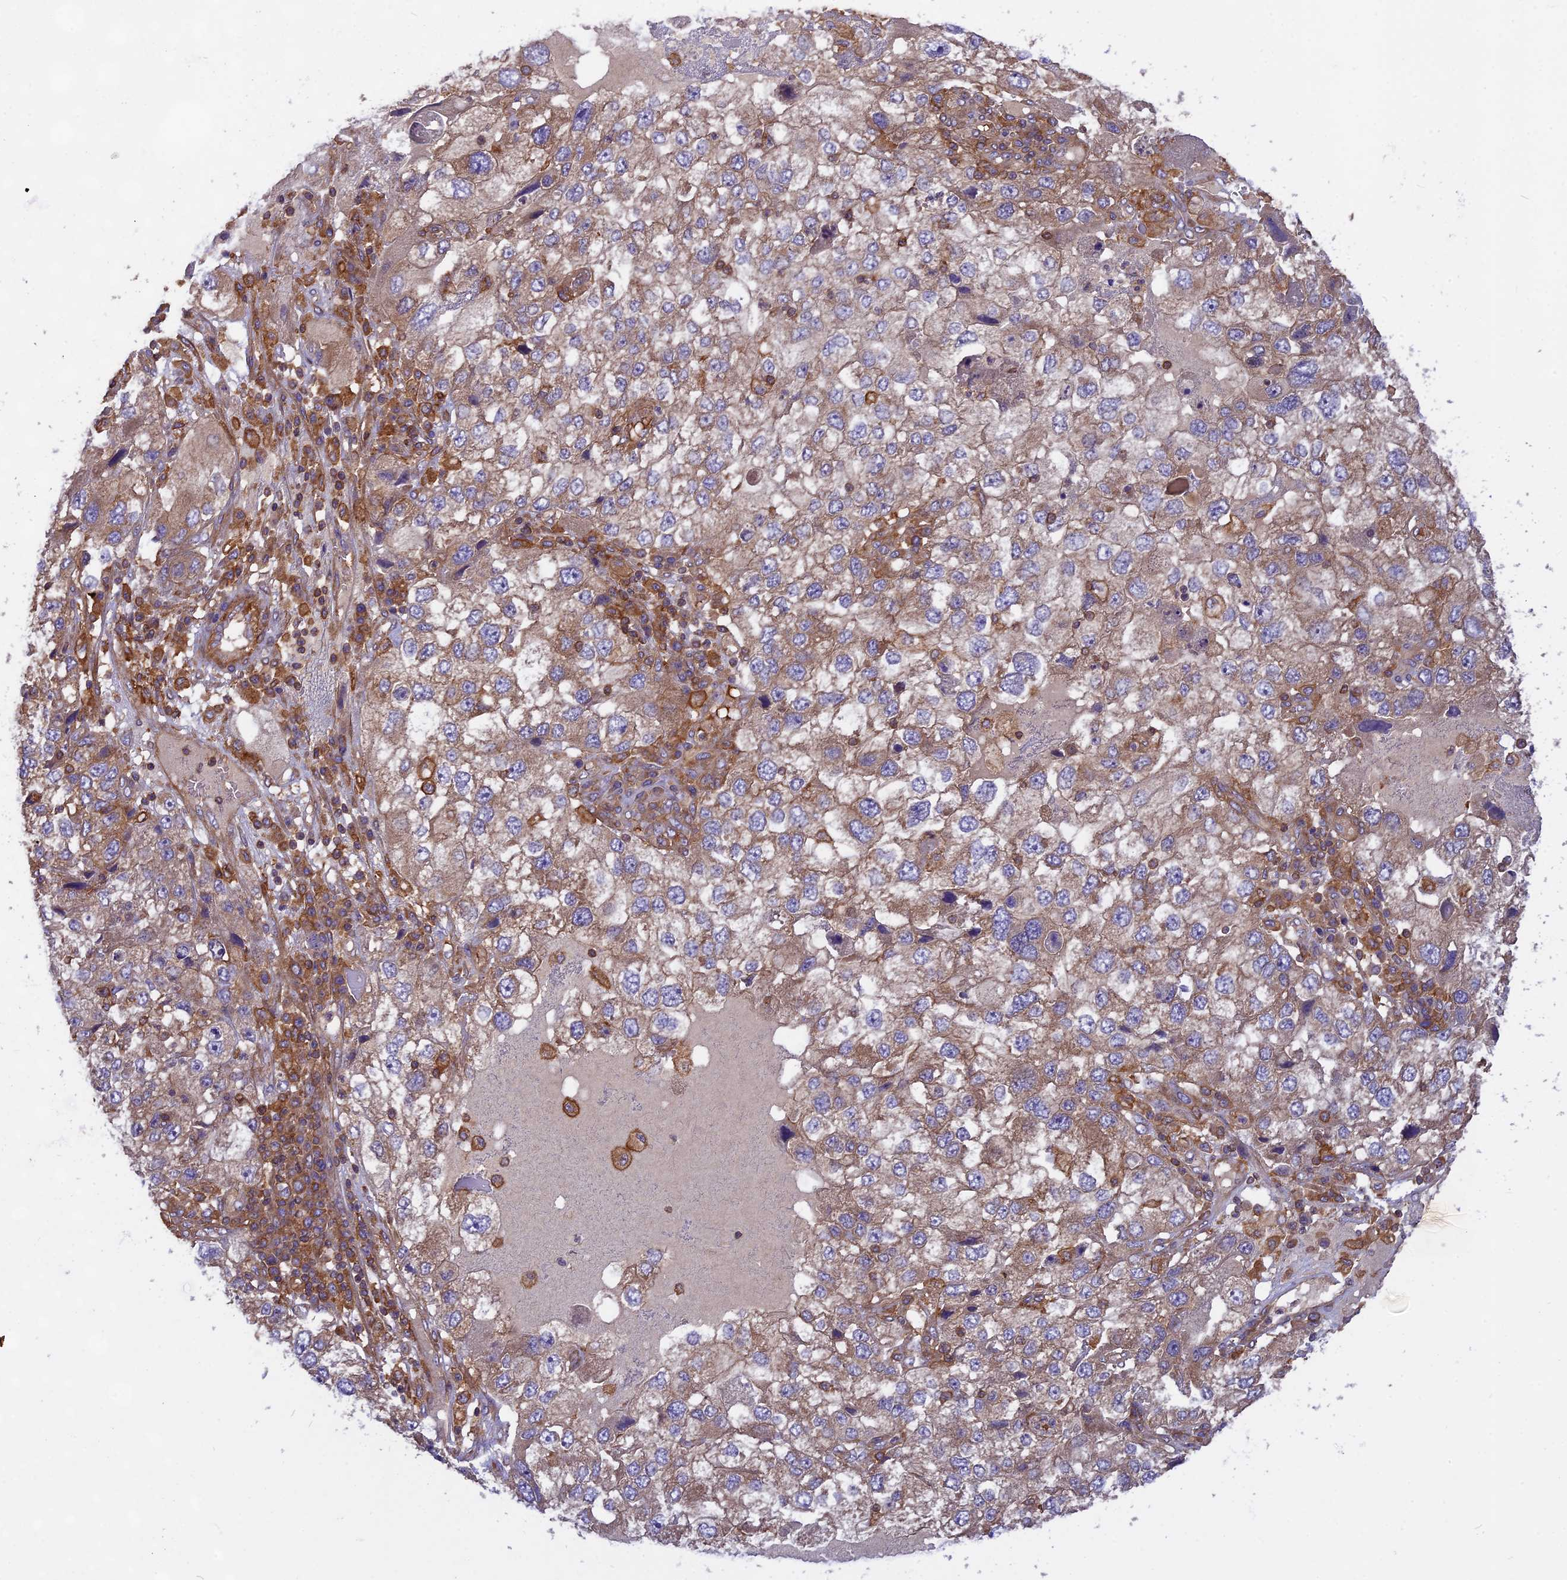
{"staining": {"intensity": "weak", "quantity": "25%-75%", "location": "cytoplasmic/membranous"}, "tissue": "endometrial cancer", "cell_type": "Tumor cells", "image_type": "cancer", "snomed": [{"axis": "morphology", "description": "Adenocarcinoma, NOS"}, {"axis": "topography", "description": "Endometrium"}], "caption": "IHC staining of adenocarcinoma (endometrial), which reveals low levels of weak cytoplasmic/membranous expression in about 25%-75% of tumor cells indicating weak cytoplasmic/membranous protein expression. The staining was performed using DAB (3,3'-diaminobenzidine) (brown) for protein detection and nuclei were counterstained in hematoxylin (blue).", "gene": "MYO9B", "patient": {"sex": "female", "age": 49}}